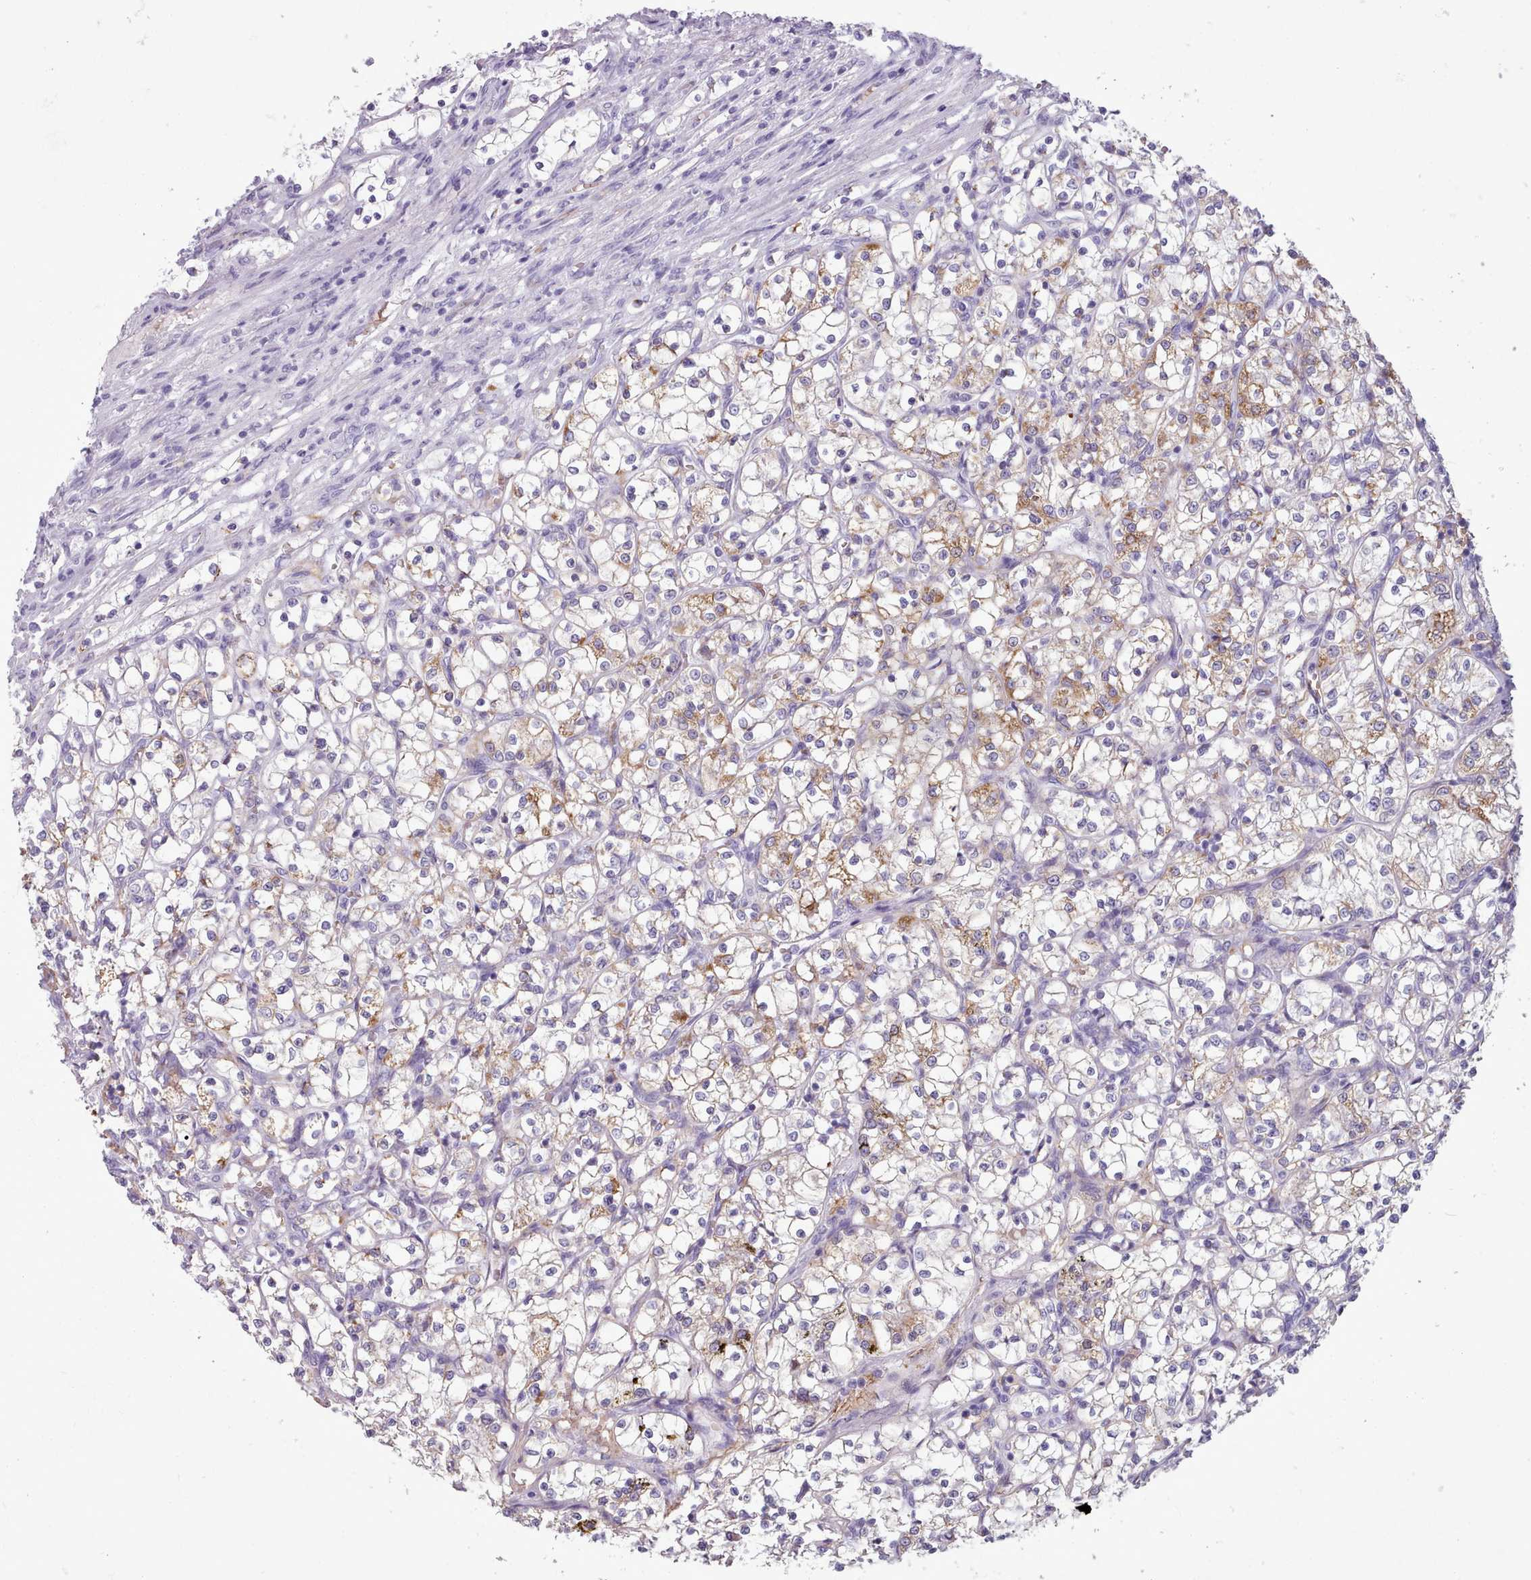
{"staining": {"intensity": "moderate", "quantity": "<25%", "location": "cytoplasmic/membranous"}, "tissue": "renal cancer", "cell_type": "Tumor cells", "image_type": "cancer", "snomed": [{"axis": "morphology", "description": "Adenocarcinoma, NOS"}, {"axis": "topography", "description": "Kidney"}], "caption": "Immunohistochemical staining of human renal adenocarcinoma reveals low levels of moderate cytoplasmic/membranous staining in approximately <25% of tumor cells.", "gene": "AK4", "patient": {"sex": "female", "age": 69}}